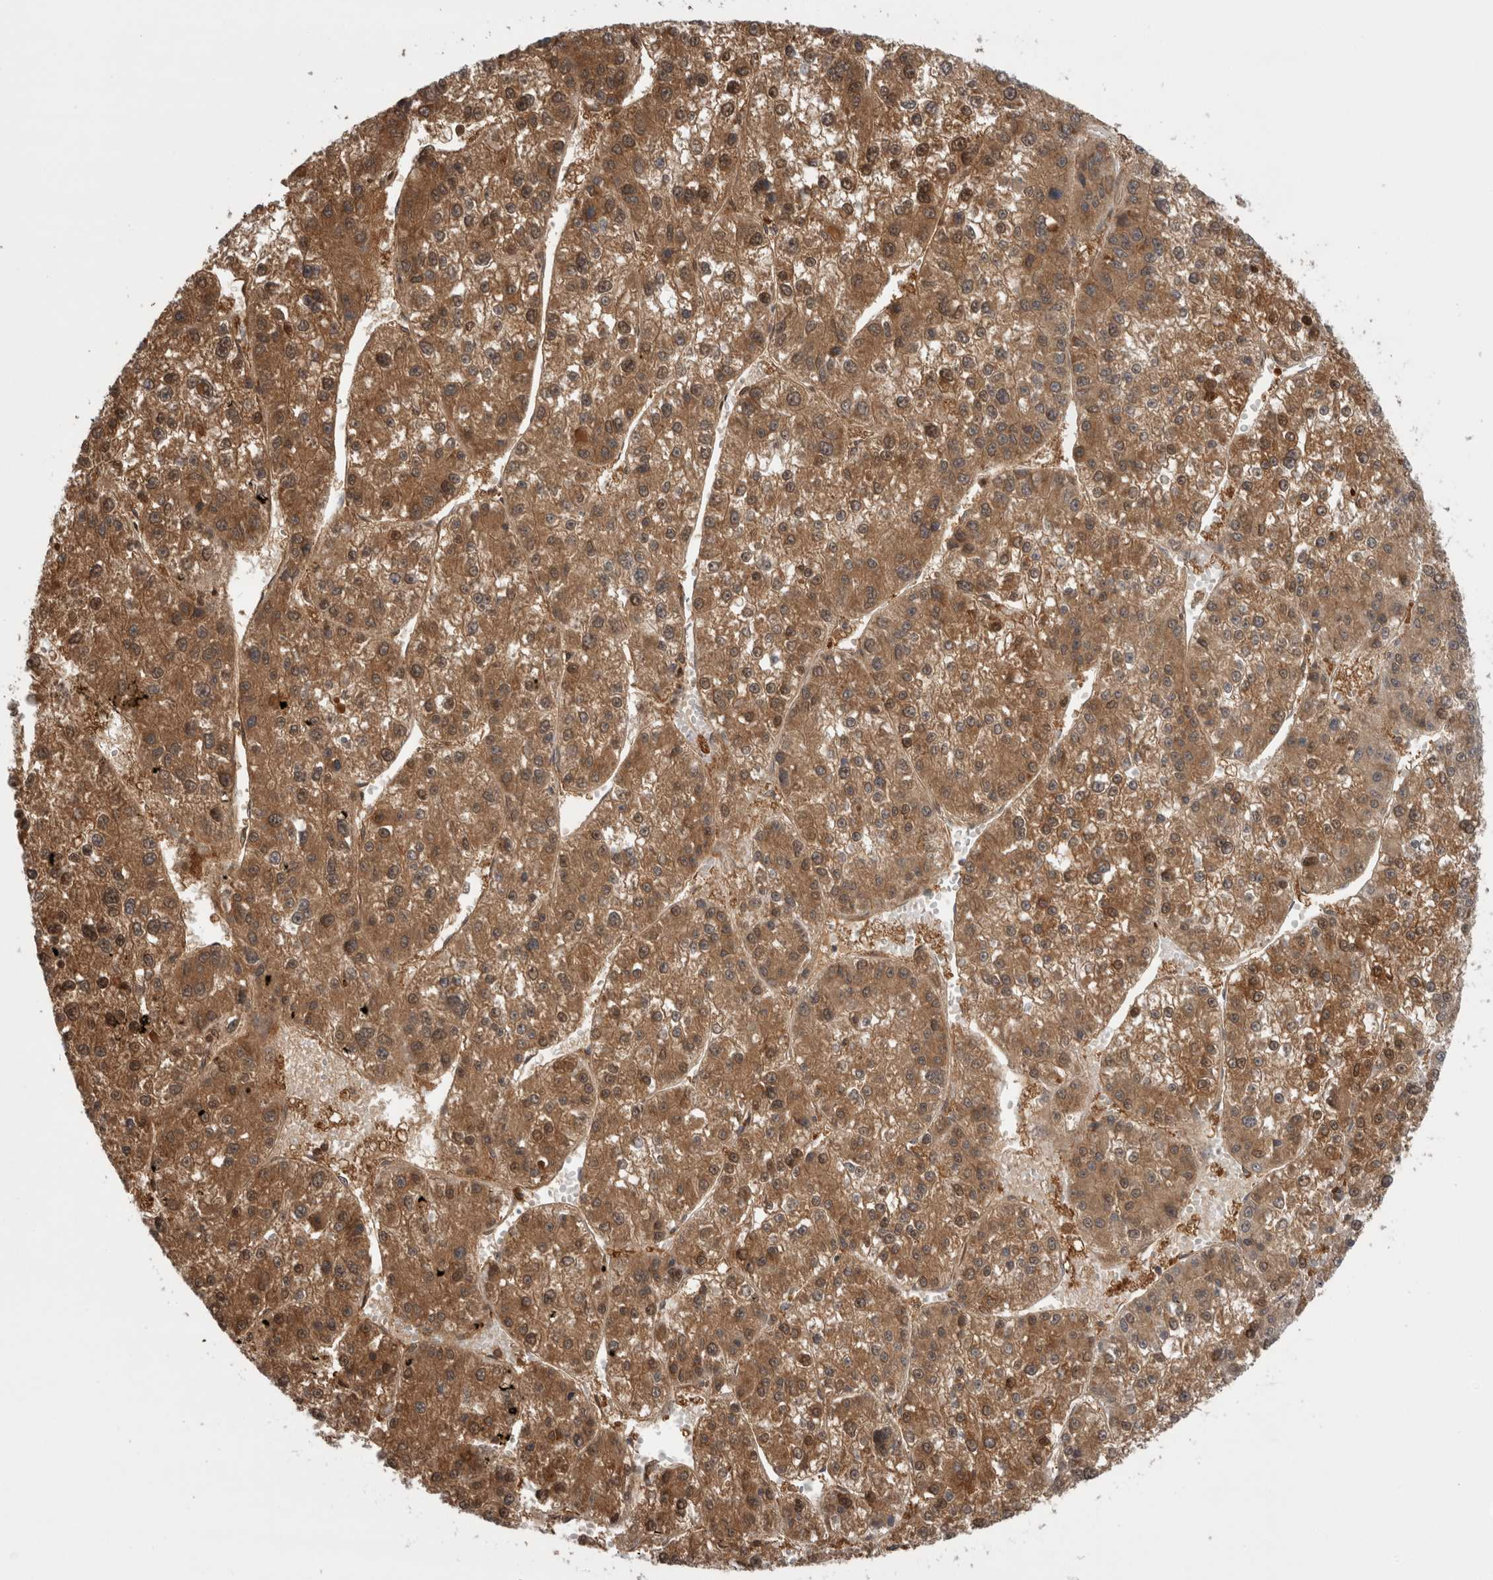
{"staining": {"intensity": "moderate", "quantity": ">75%", "location": "cytoplasmic/membranous"}, "tissue": "liver cancer", "cell_type": "Tumor cells", "image_type": "cancer", "snomed": [{"axis": "morphology", "description": "Carcinoma, Hepatocellular, NOS"}, {"axis": "topography", "description": "Liver"}], "caption": "Protein analysis of liver cancer tissue demonstrates moderate cytoplasmic/membranous expression in approximately >75% of tumor cells.", "gene": "ASTN2", "patient": {"sex": "female", "age": 73}}